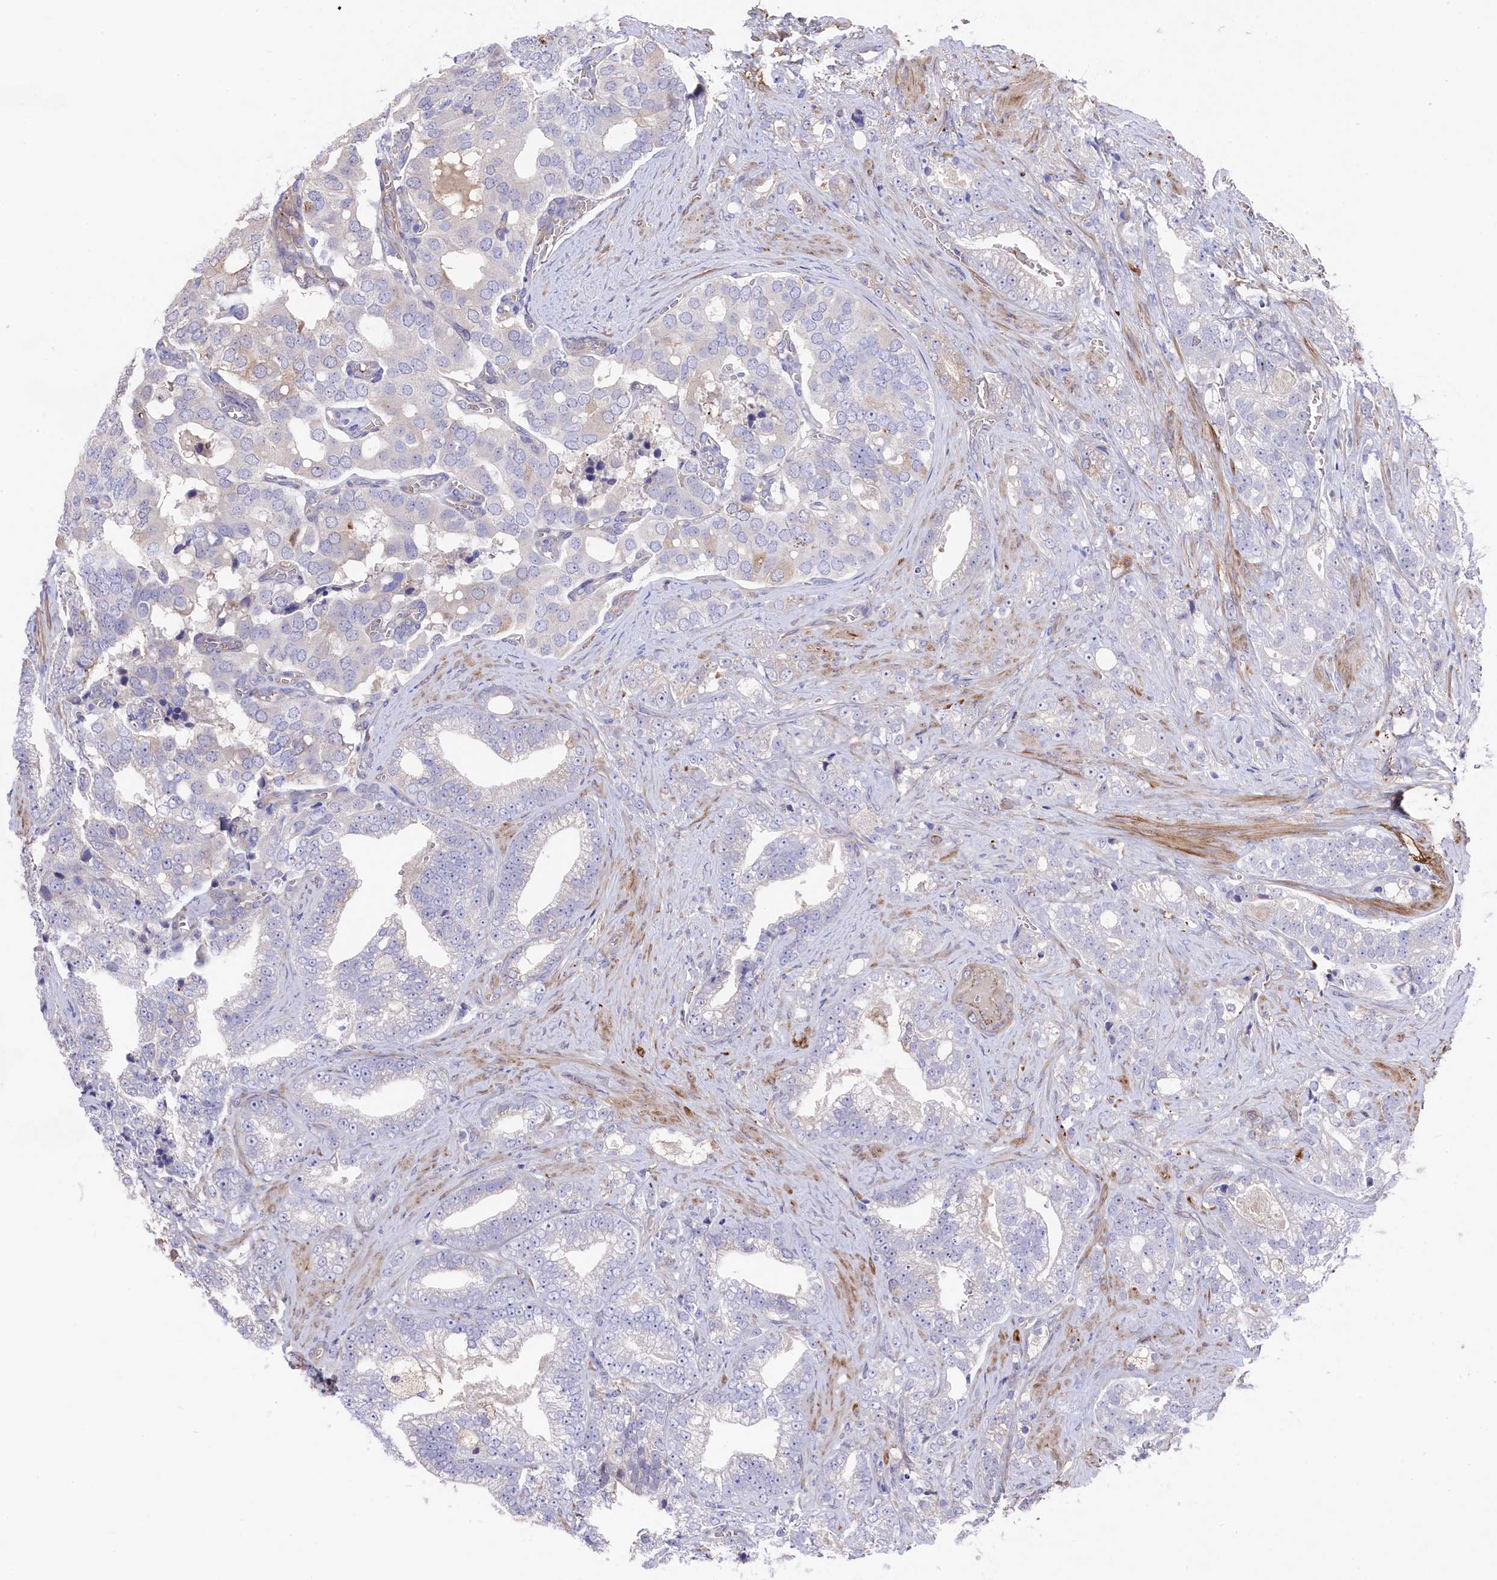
{"staining": {"intensity": "negative", "quantity": "none", "location": "none"}, "tissue": "prostate cancer", "cell_type": "Tumor cells", "image_type": "cancer", "snomed": [{"axis": "morphology", "description": "Adenocarcinoma, High grade"}, {"axis": "topography", "description": "Prostate and seminal vesicle, NOS"}], "caption": "Photomicrograph shows no protein positivity in tumor cells of prostate cancer tissue.", "gene": "LHFPL4", "patient": {"sex": "male", "age": 67}}